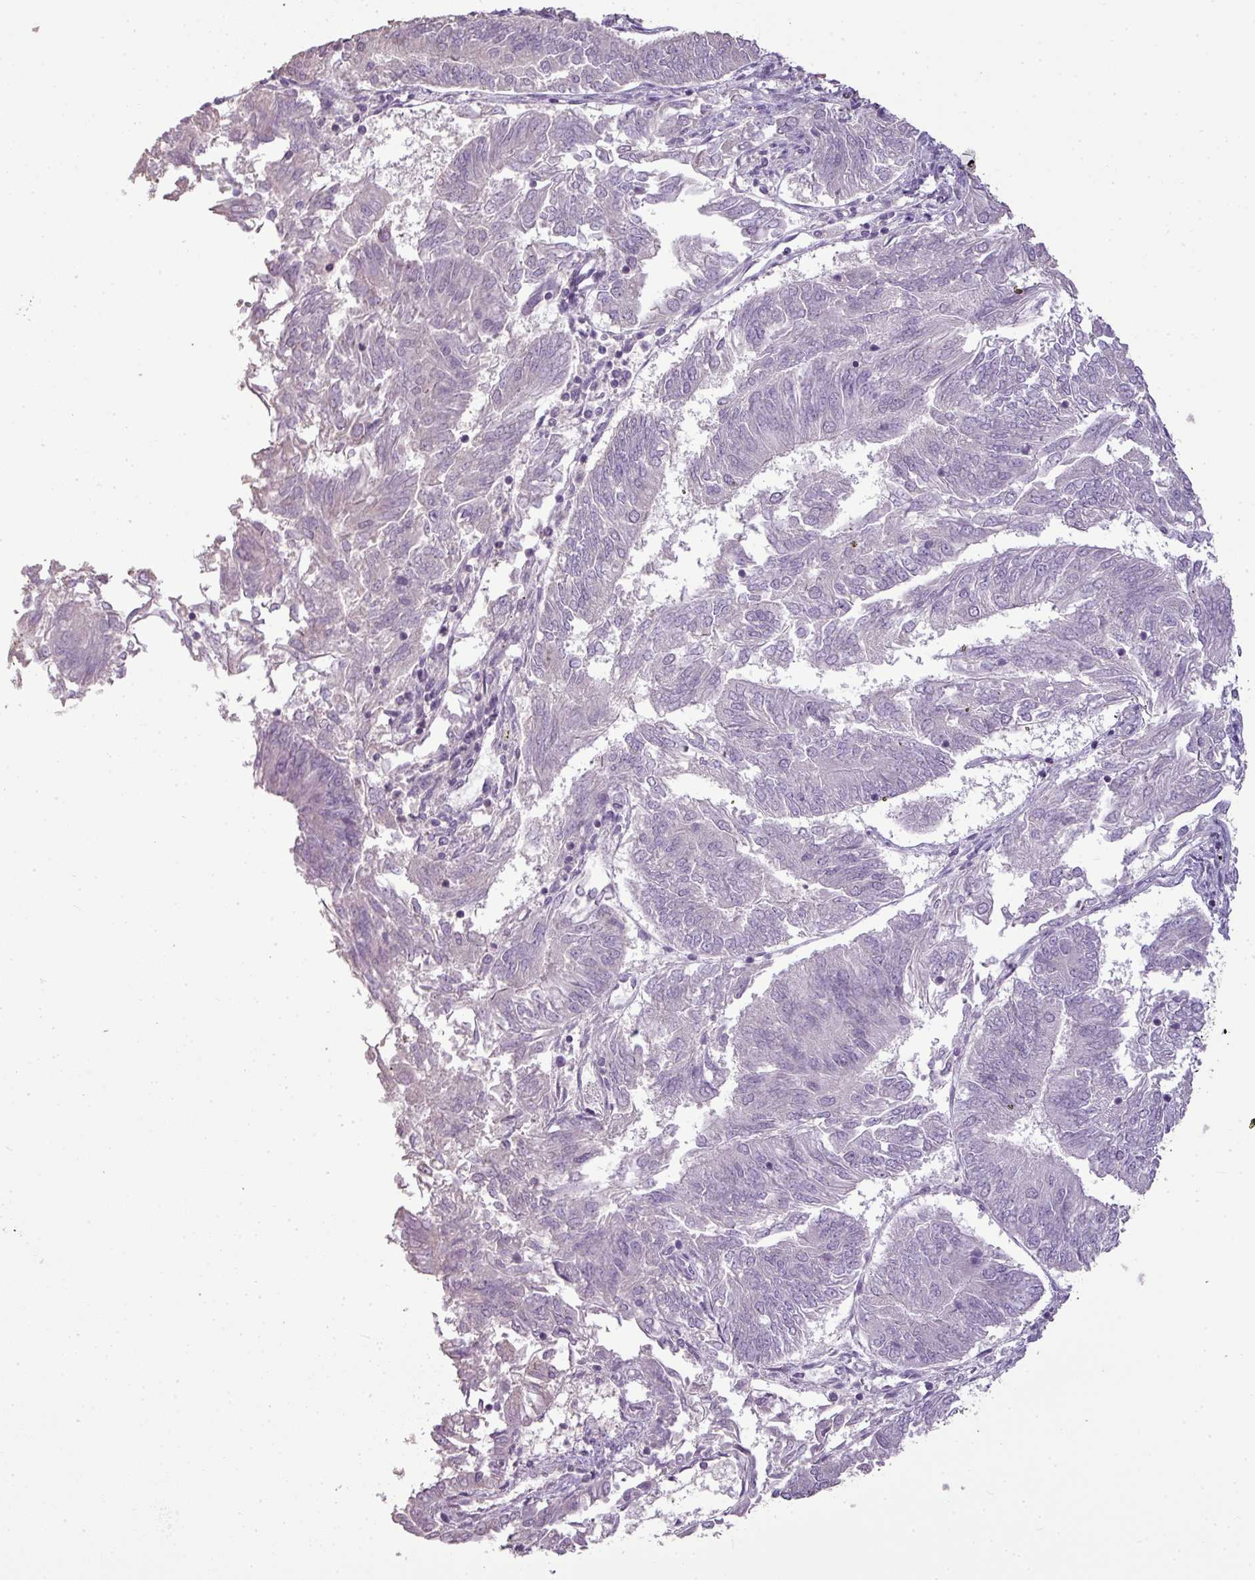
{"staining": {"intensity": "negative", "quantity": "none", "location": "none"}, "tissue": "endometrial cancer", "cell_type": "Tumor cells", "image_type": "cancer", "snomed": [{"axis": "morphology", "description": "Adenocarcinoma, NOS"}, {"axis": "topography", "description": "Endometrium"}], "caption": "Immunohistochemical staining of human adenocarcinoma (endometrial) exhibits no significant positivity in tumor cells.", "gene": "LY9", "patient": {"sex": "female", "age": 58}}